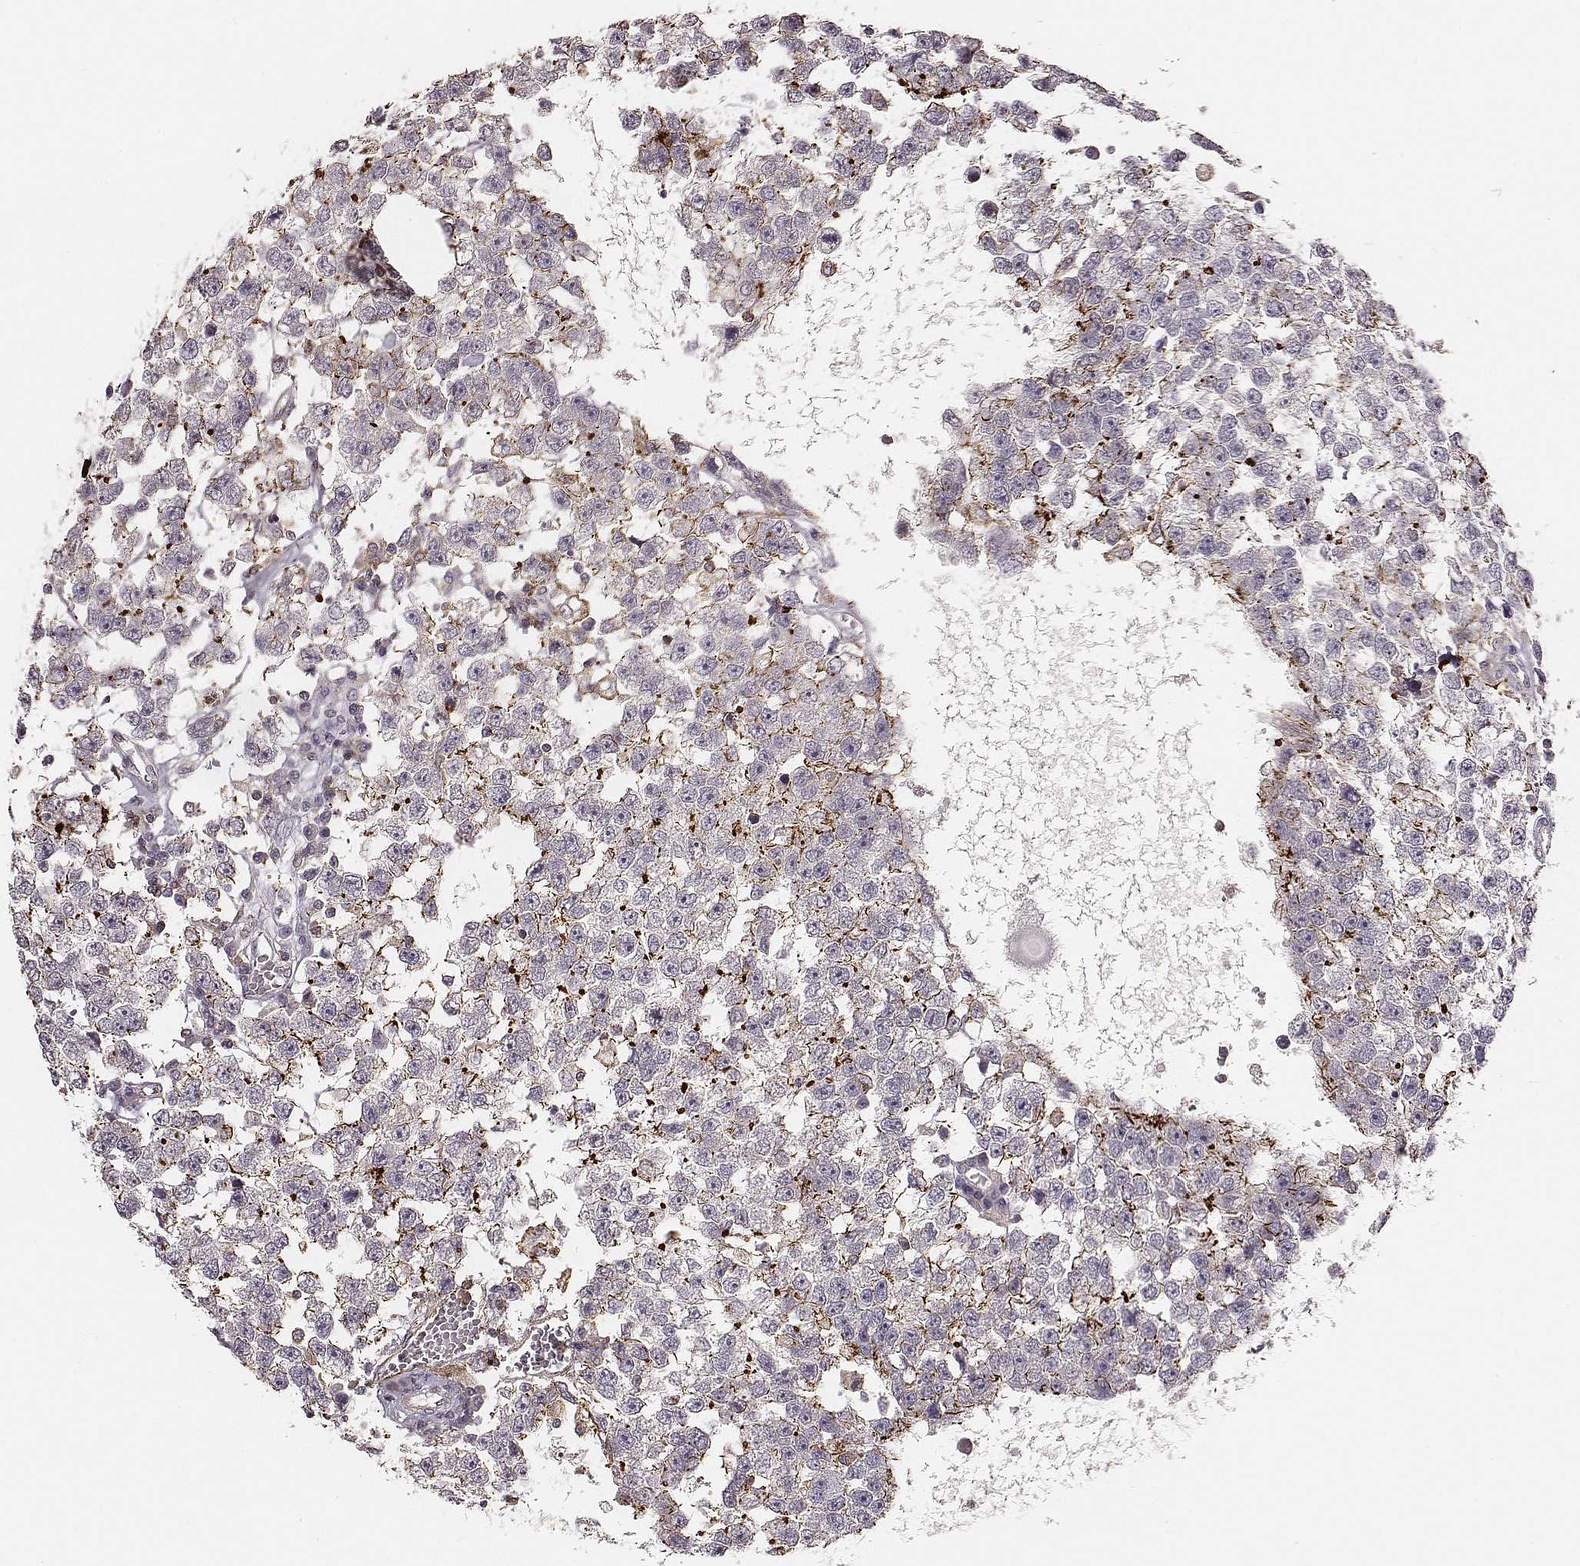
{"staining": {"intensity": "negative", "quantity": "none", "location": "none"}, "tissue": "testis cancer", "cell_type": "Tumor cells", "image_type": "cancer", "snomed": [{"axis": "morphology", "description": "Seminoma, NOS"}, {"axis": "topography", "description": "Testis"}], "caption": "Immunohistochemistry of human testis cancer (seminoma) demonstrates no positivity in tumor cells.", "gene": "ZYX", "patient": {"sex": "male", "age": 34}}